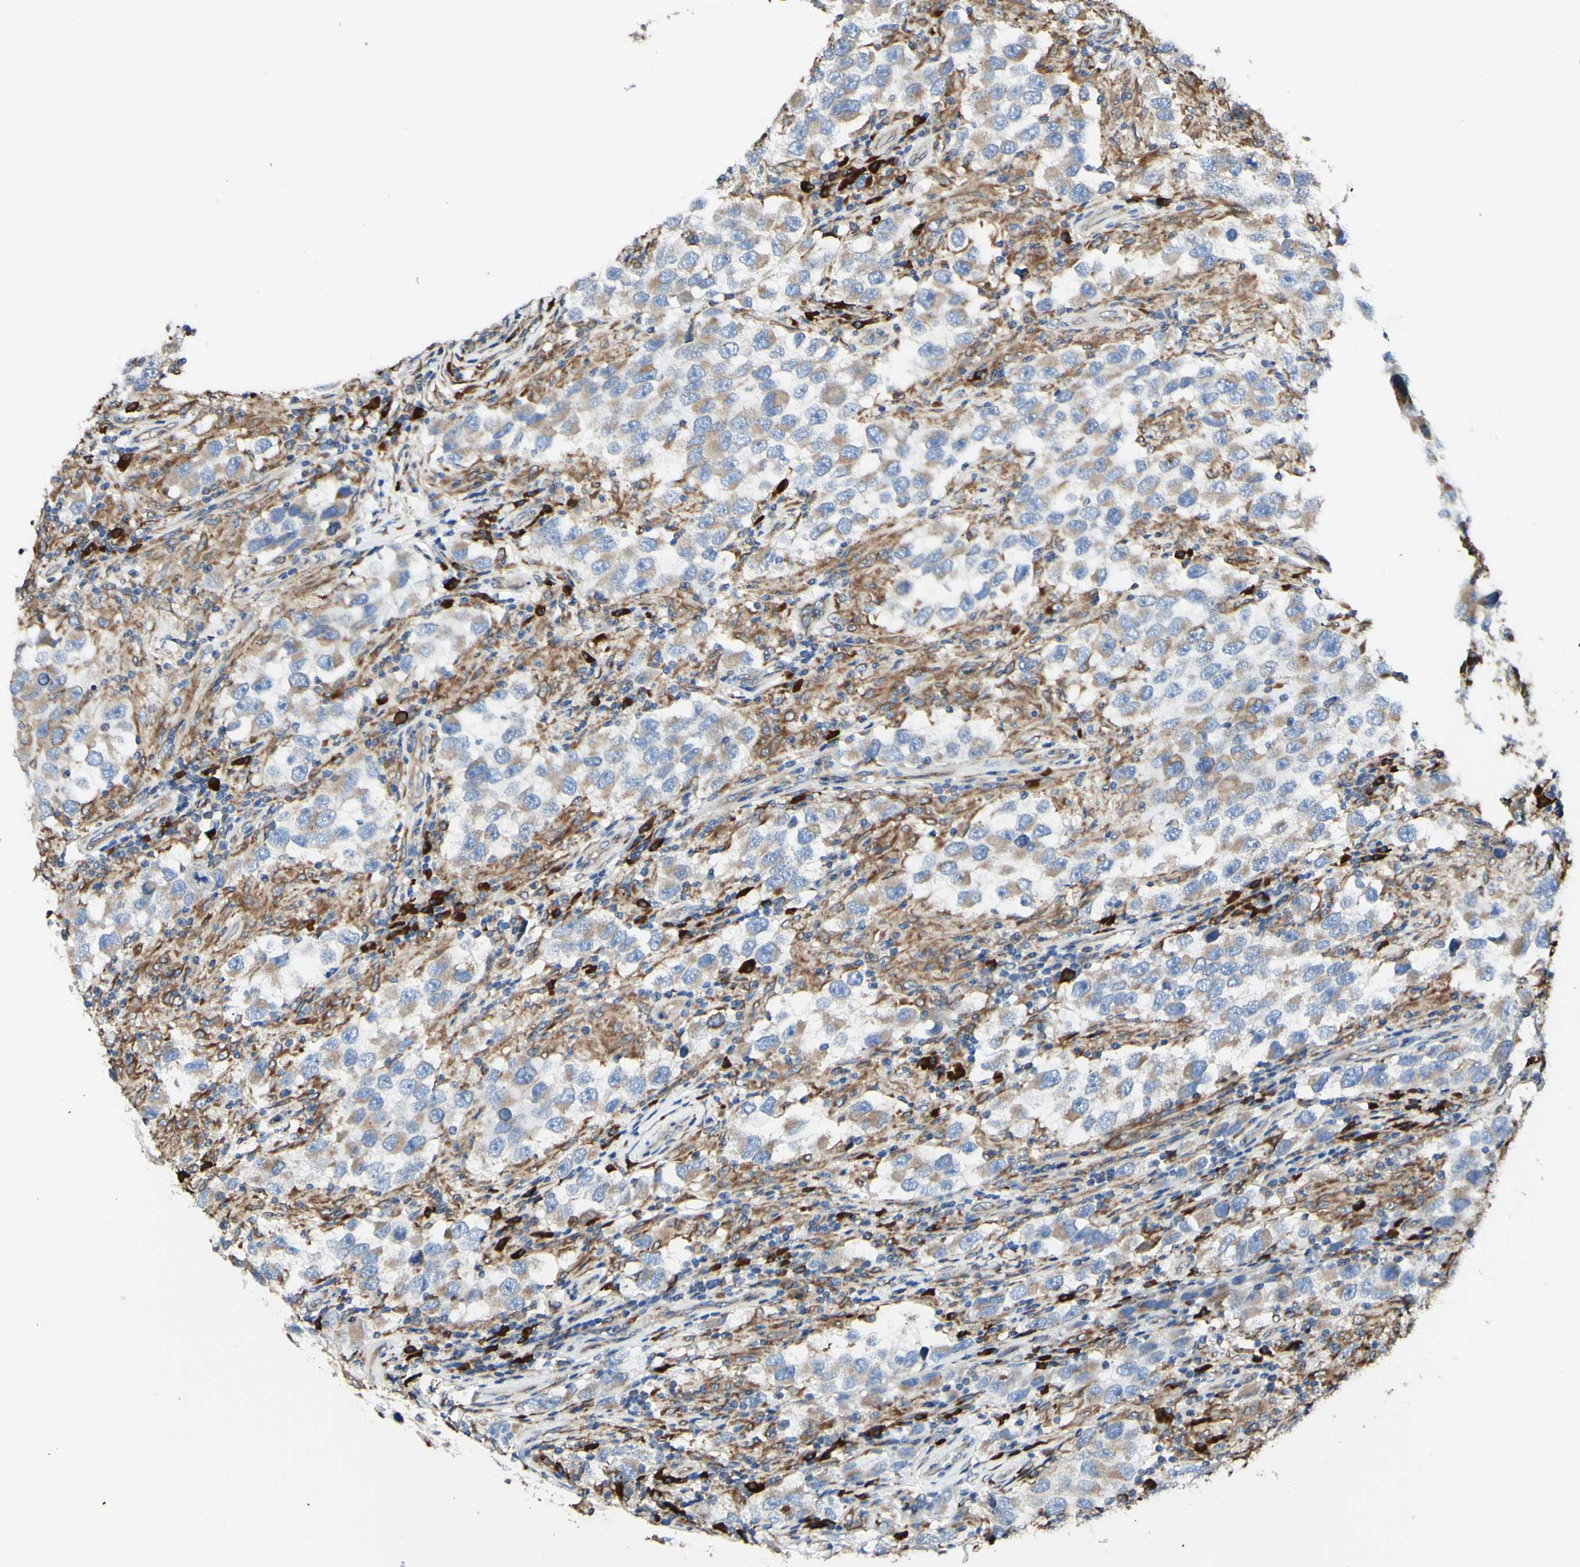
{"staining": {"intensity": "weak", "quantity": ">75%", "location": "cytoplasmic/membranous"}, "tissue": "testis cancer", "cell_type": "Tumor cells", "image_type": "cancer", "snomed": [{"axis": "morphology", "description": "Carcinoma, Embryonal, NOS"}, {"axis": "topography", "description": "Testis"}], "caption": "Approximately >75% of tumor cells in human embryonal carcinoma (testis) reveal weak cytoplasmic/membranous protein positivity as visualized by brown immunohistochemical staining.", "gene": "DNAJB11", "patient": {"sex": "male", "age": 21}}